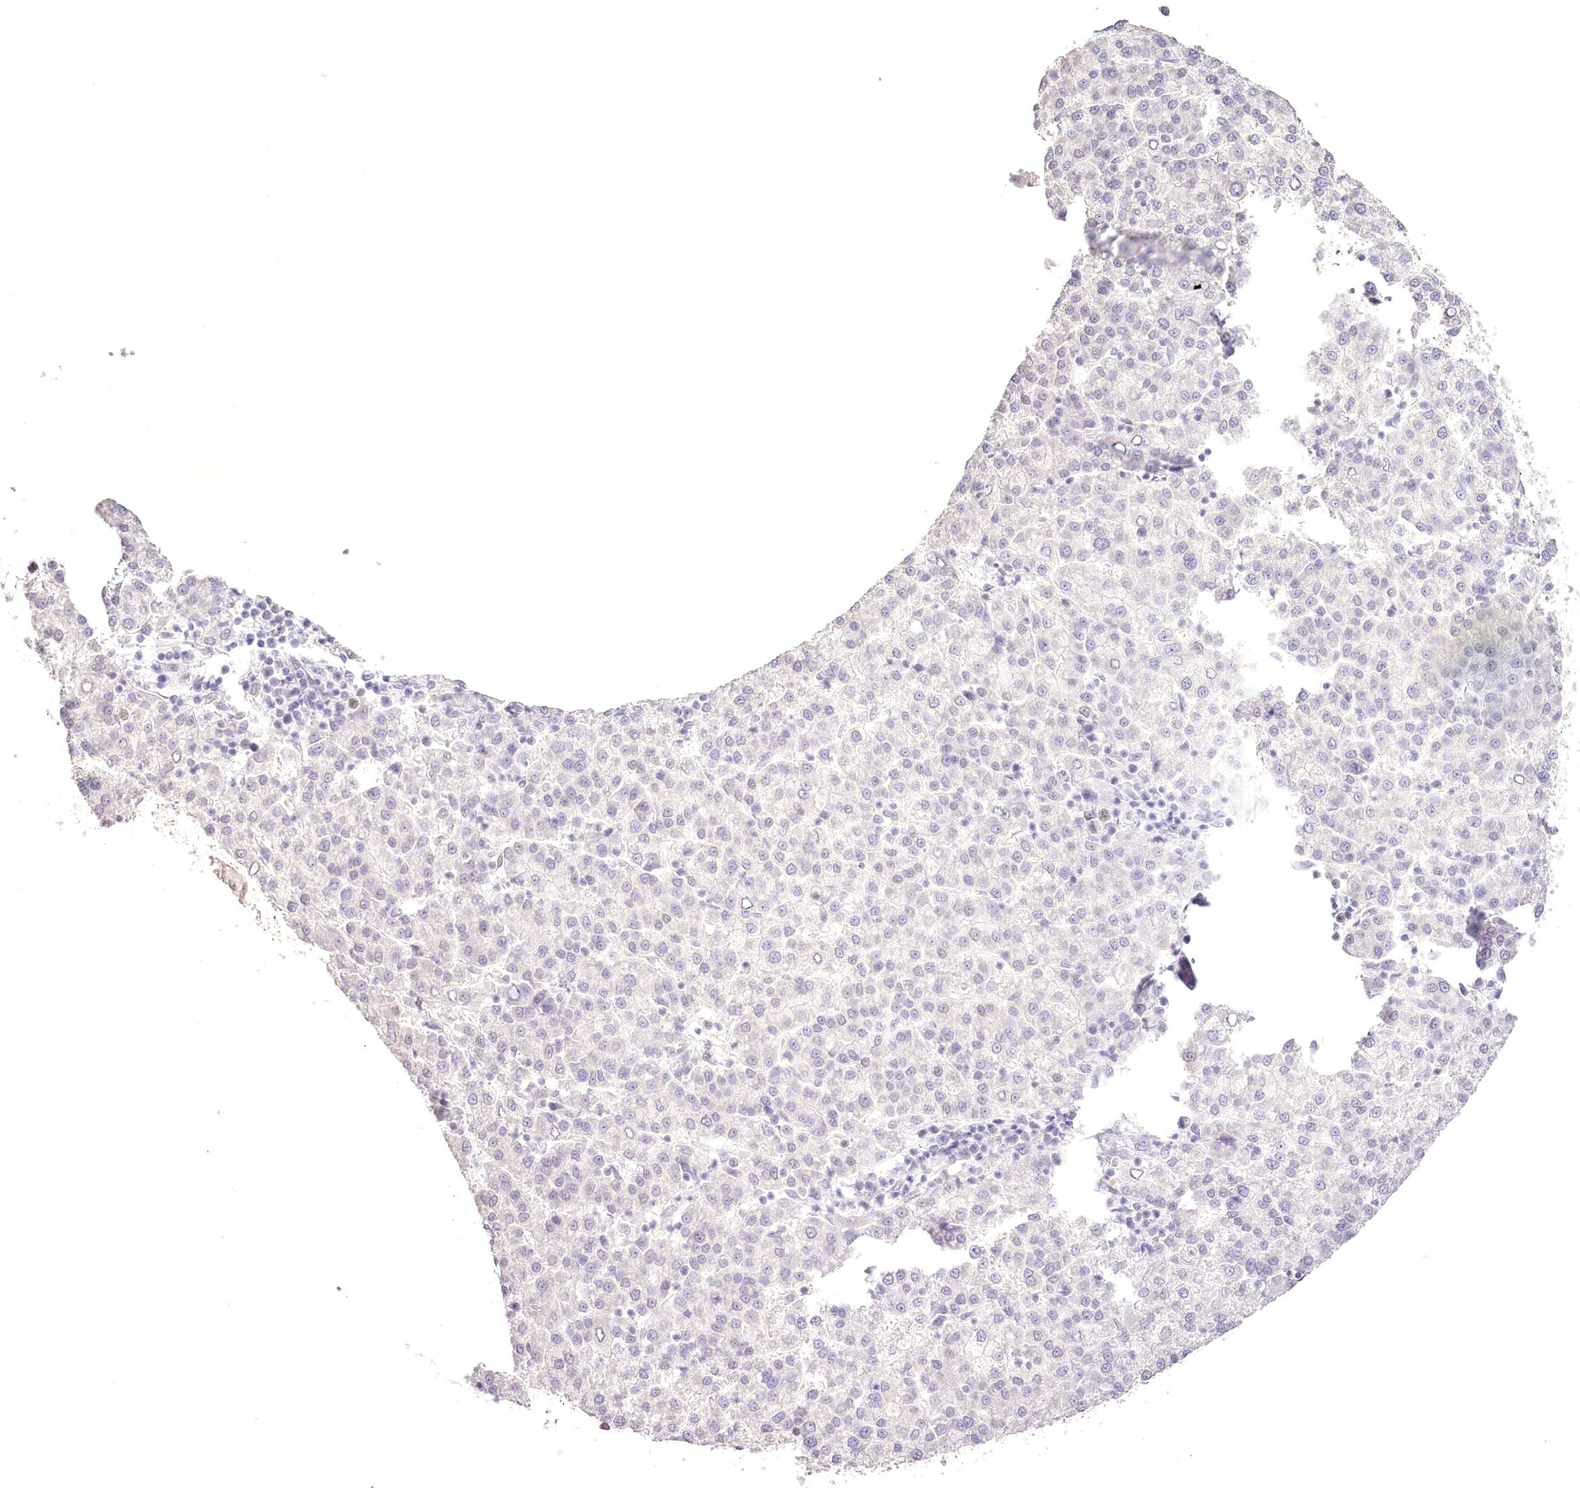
{"staining": {"intensity": "negative", "quantity": "none", "location": "none"}, "tissue": "liver cancer", "cell_type": "Tumor cells", "image_type": "cancer", "snomed": [{"axis": "morphology", "description": "Carcinoma, Hepatocellular, NOS"}, {"axis": "topography", "description": "Liver"}], "caption": "IHC of liver hepatocellular carcinoma displays no expression in tumor cells.", "gene": "SLC39A10", "patient": {"sex": "female", "age": 58}}